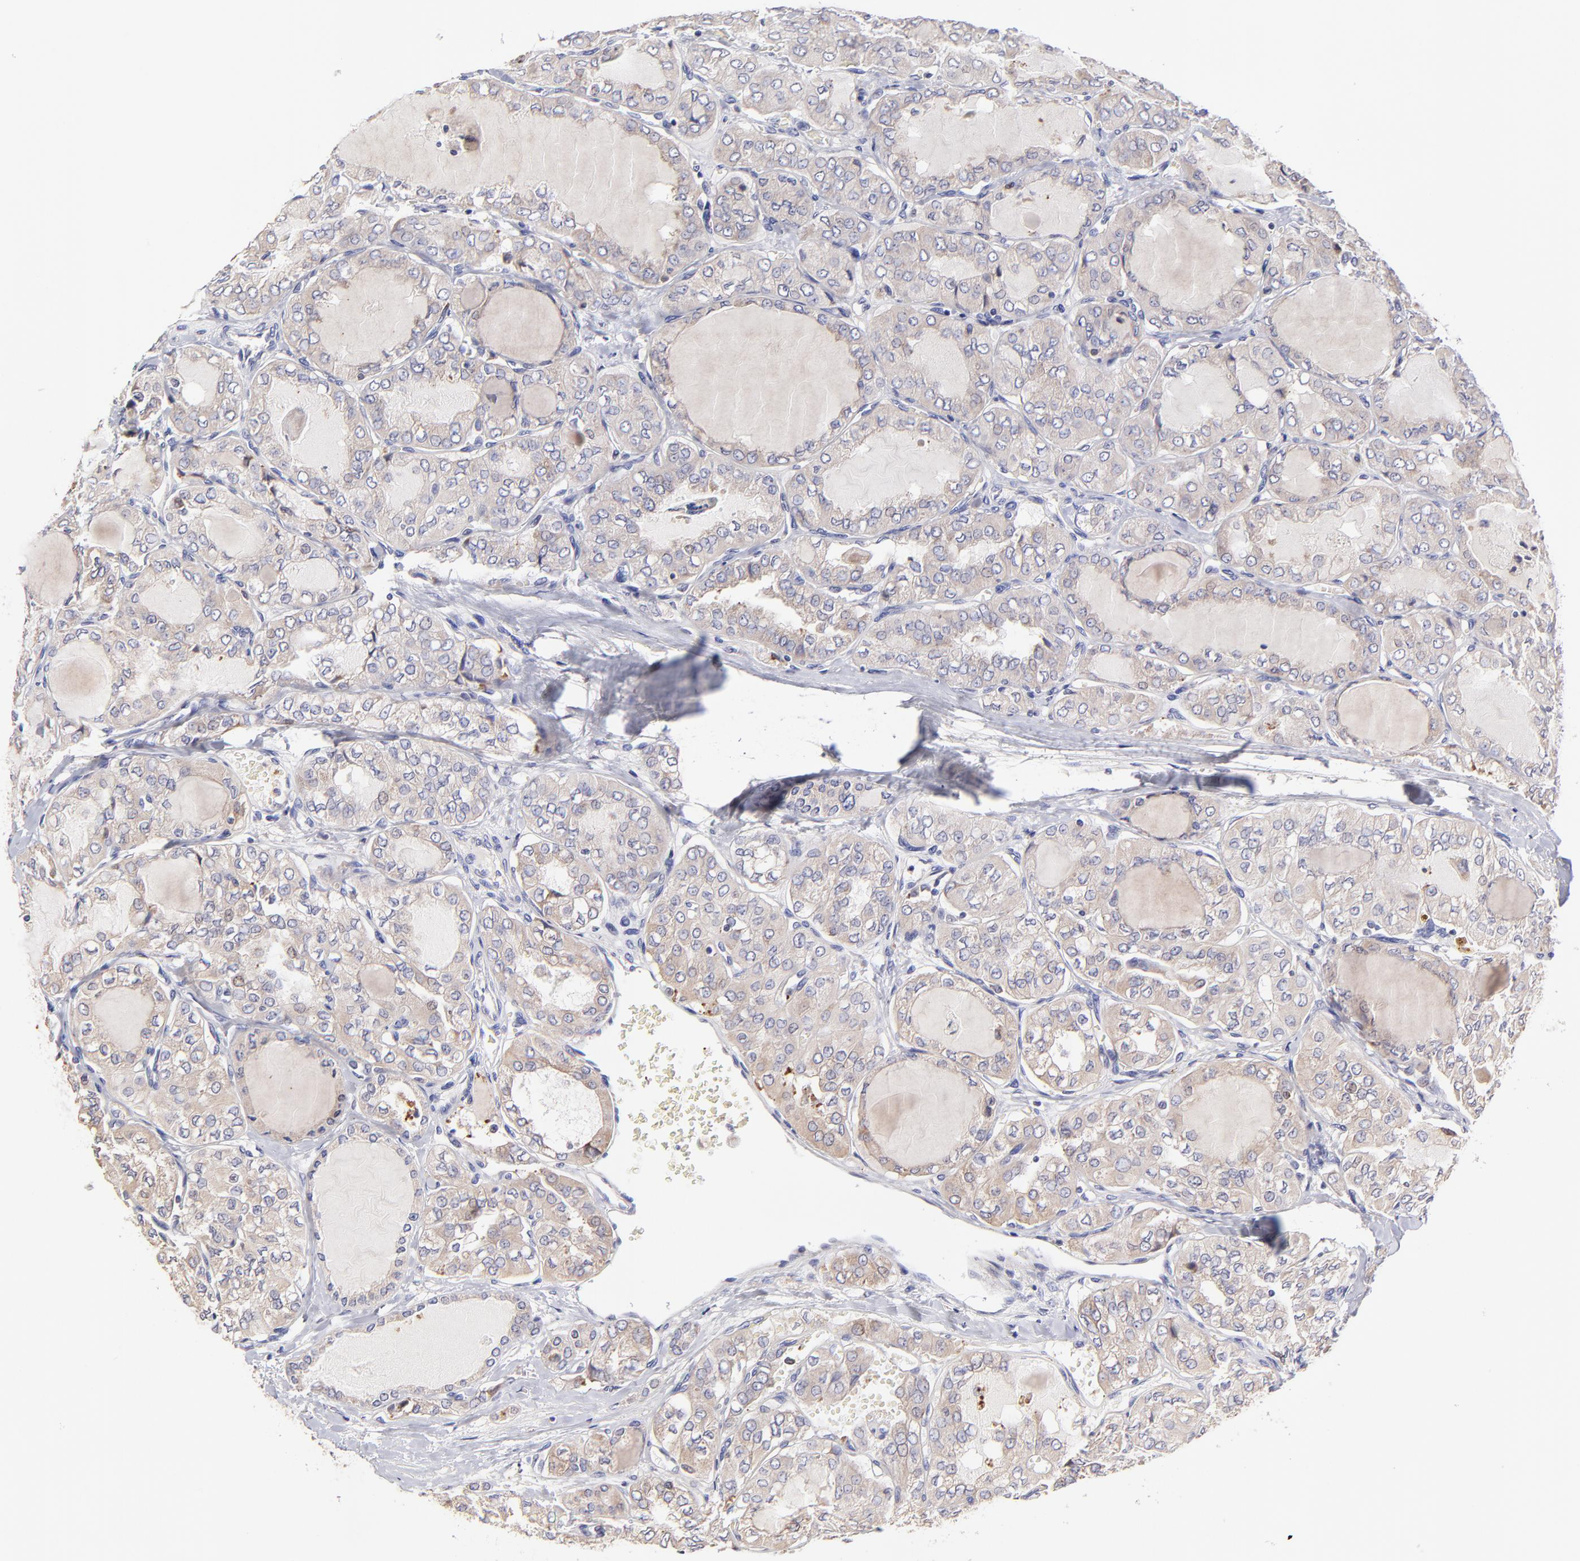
{"staining": {"intensity": "weak", "quantity": ">75%", "location": "cytoplasmic/membranous"}, "tissue": "thyroid cancer", "cell_type": "Tumor cells", "image_type": "cancer", "snomed": [{"axis": "morphology", "description": "Papillary adenocarcinoma, NOS"}, {"axis": "topography", "description": "Thyroid gland"}], "caption": "Protein expression analysis of thyroid cancer demonstrates weak cytoplasmic/membranous staining in about >75% of tumor cells.", "gene": "GCSAM", "patient": {"sex": "male", "age": 20}}